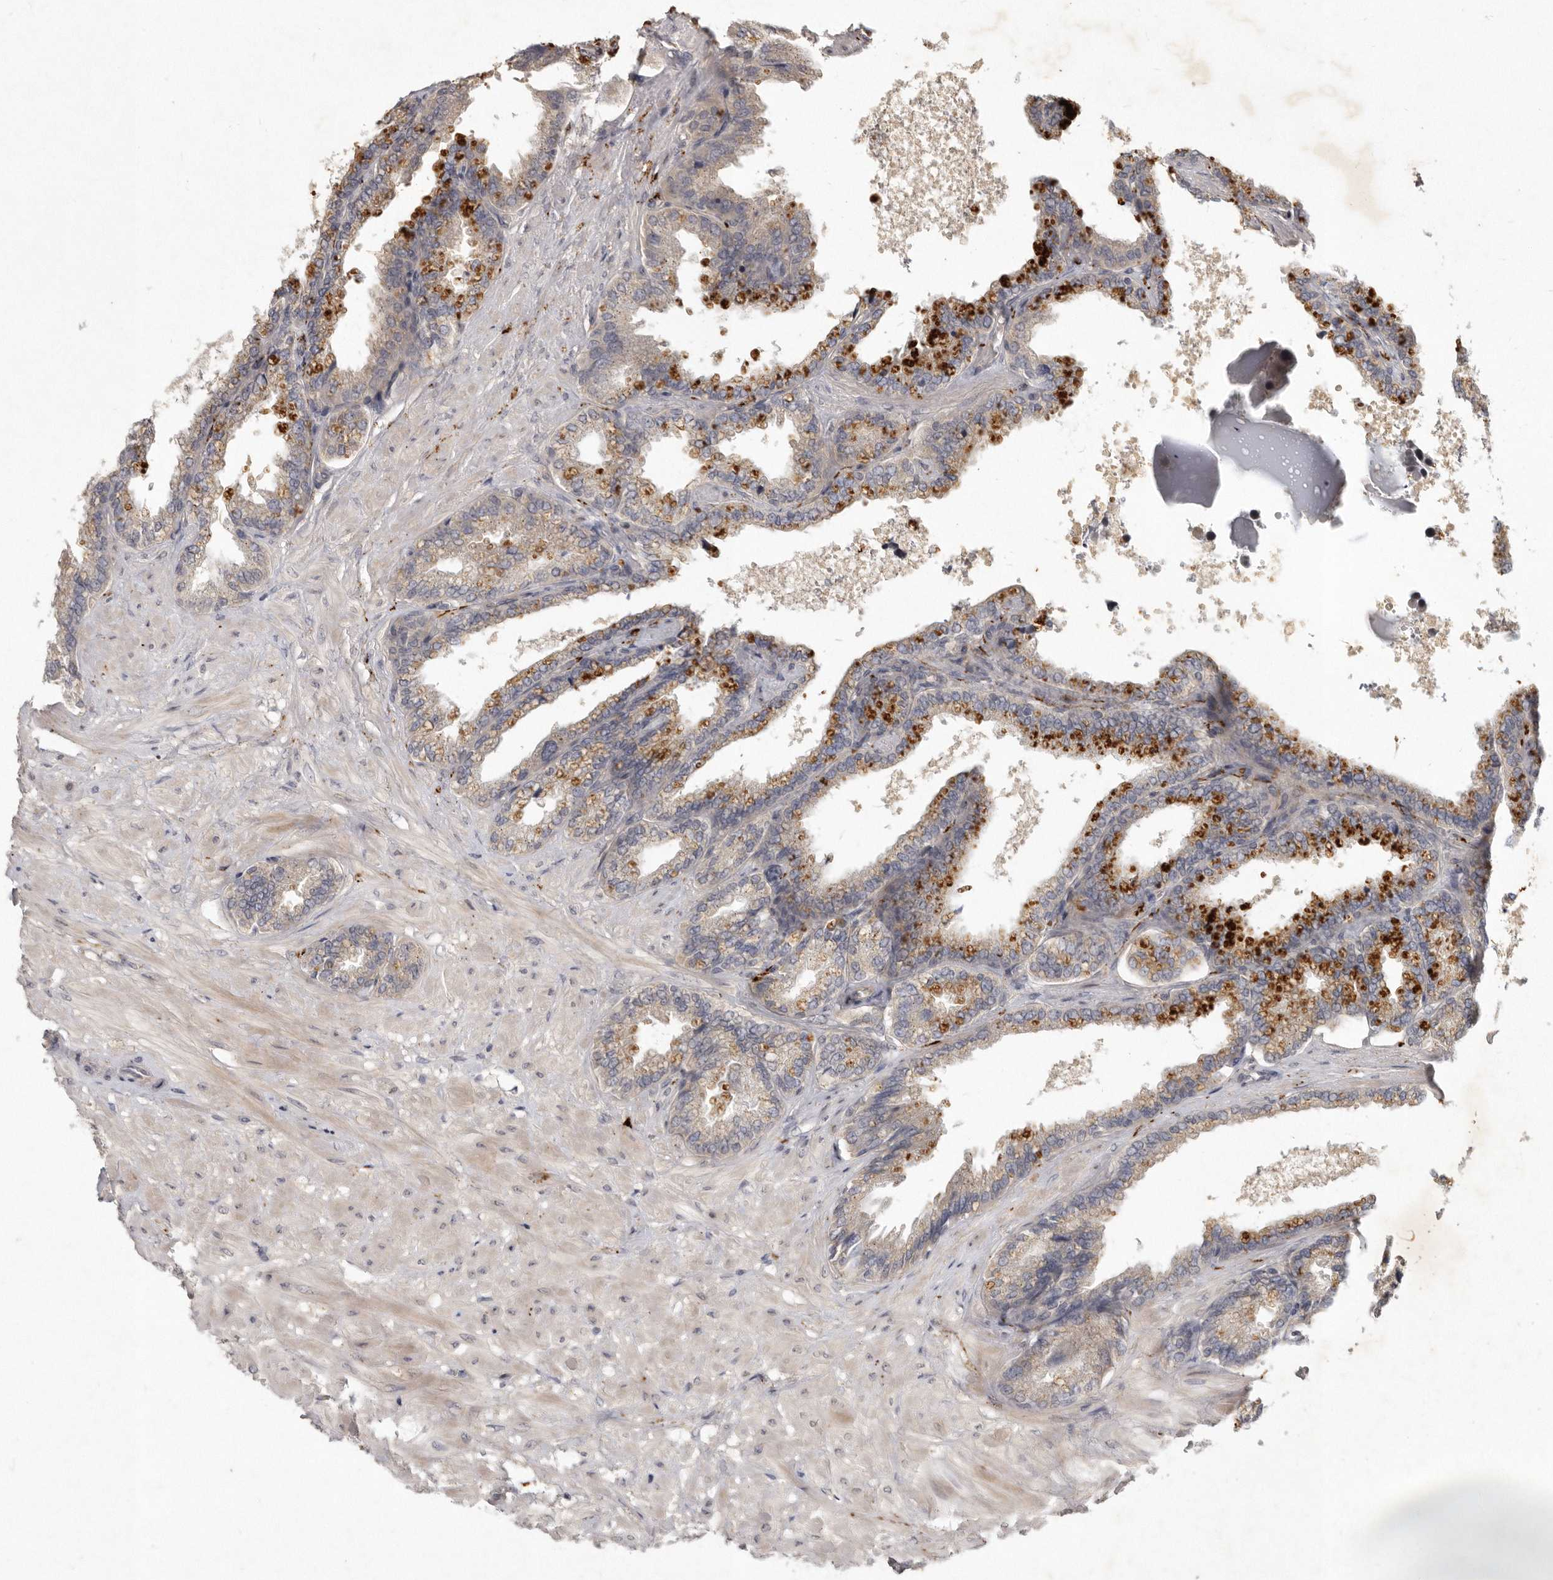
{"staining": {"intensity": "weak", "quantity": "<25%", "location": "cytoplasmic/membranous"}, "tissue": "seminal vesicle", "cell_type": "Glandular cells", "image_type": "normal", "snomed": [{"axis": "morphology", "description": "Normal tissue, NOS"}, {"axis": "topography", "description": "Seminal veicle"}], "caption": "Histopathology image shows no protein staining in glandular cells of normal seminal vesicle.", "gene": "SLC22A1", "patient": {"sex": "male", "age": 46}}